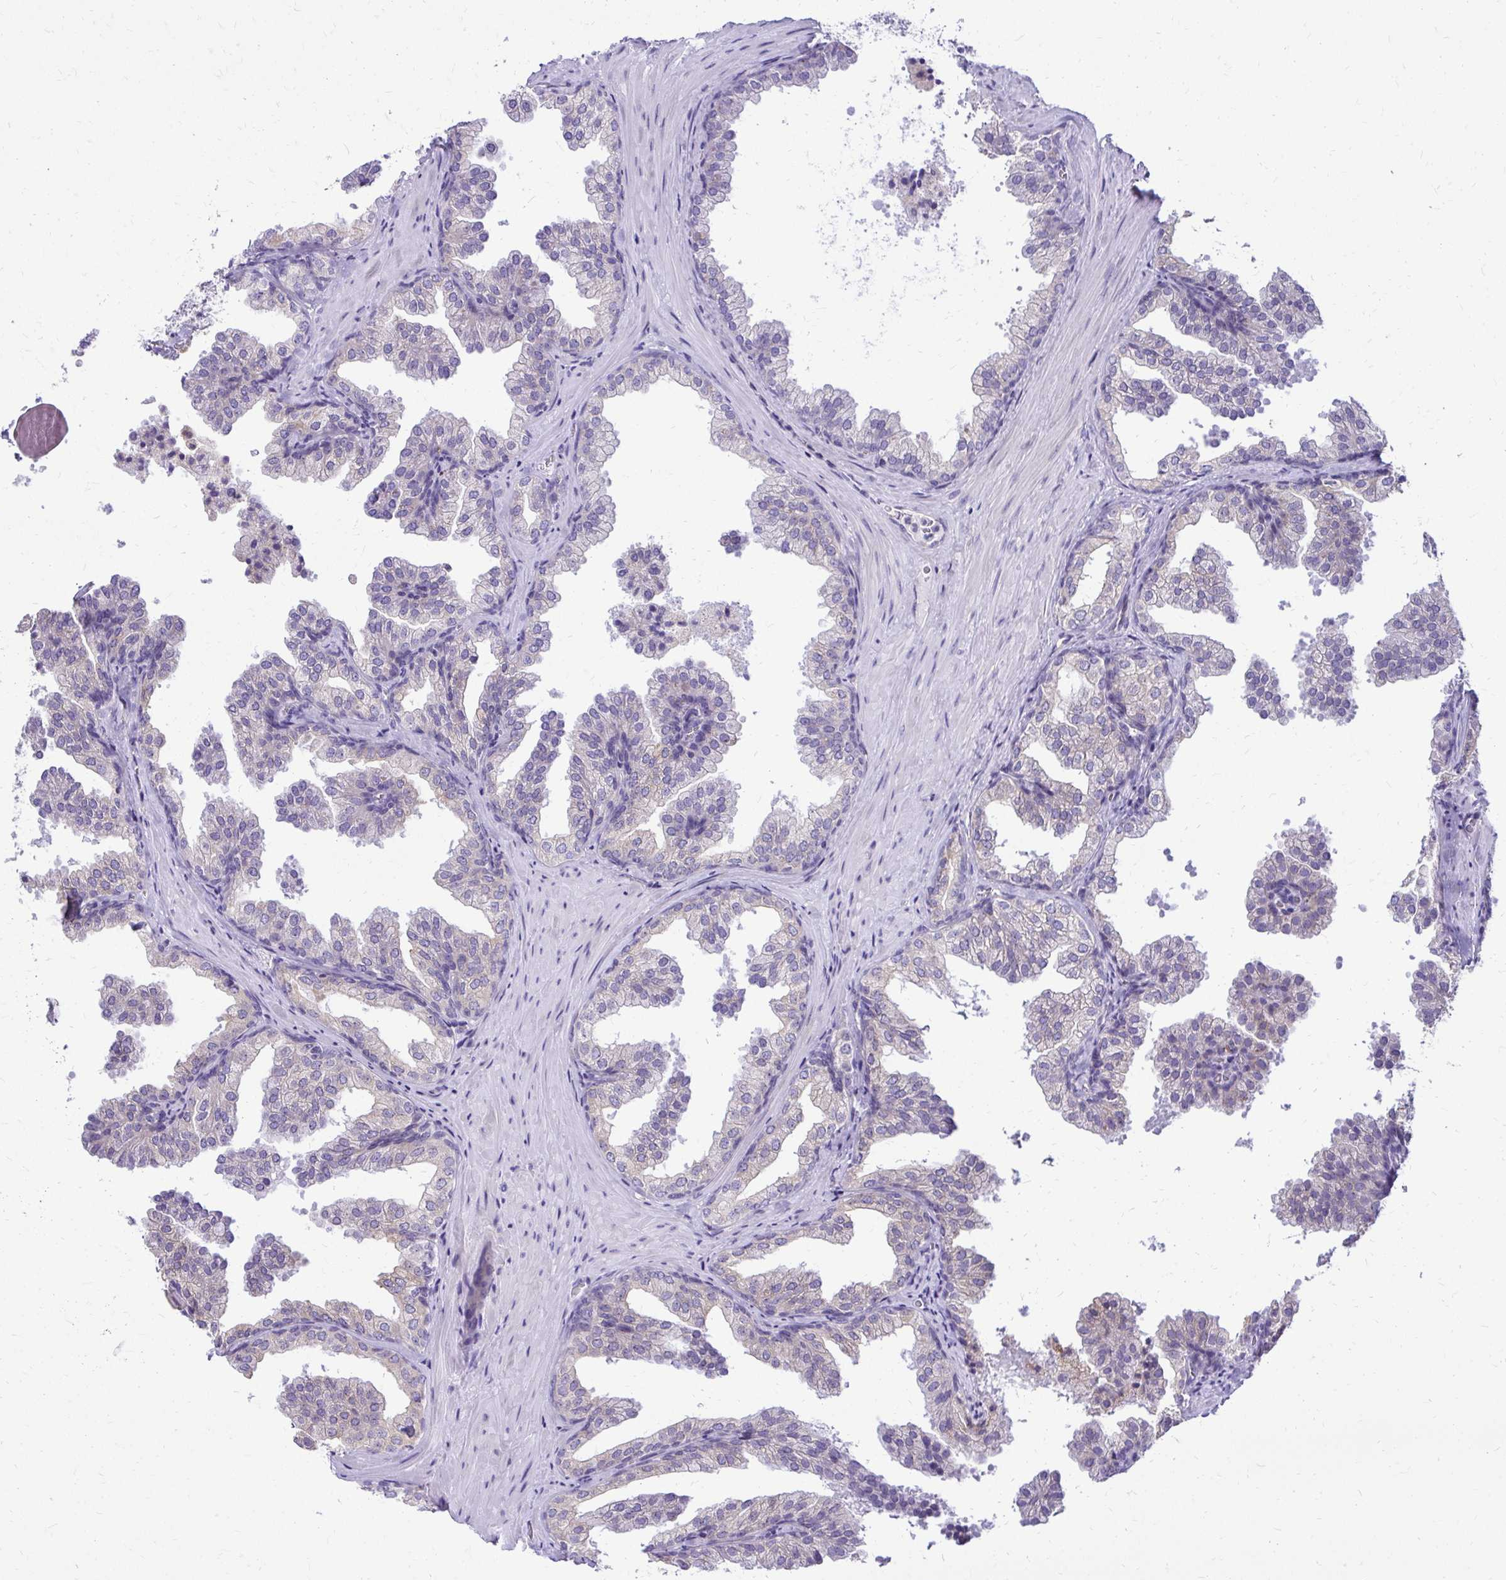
{"staining": {"intensity": "negative", "quantity": "none", "location": "none"}, "tissue": "prostate", "cell_type": "Glandular cells", "image_type": "normal", "snomed": [{"axis": "morphology", "description": "Normal tissue, NOS"}, {"axis": "topography", "description": "Prostate"}], "caption": "Image shows no significant protein positivity in glandular cells of normal prostate. (DAB immunohistochemistry (IHC) visualized using brightfield microscopy, high magnification).", "gene": "NIFK", "patient": {"sex": "male", "age": 37}}